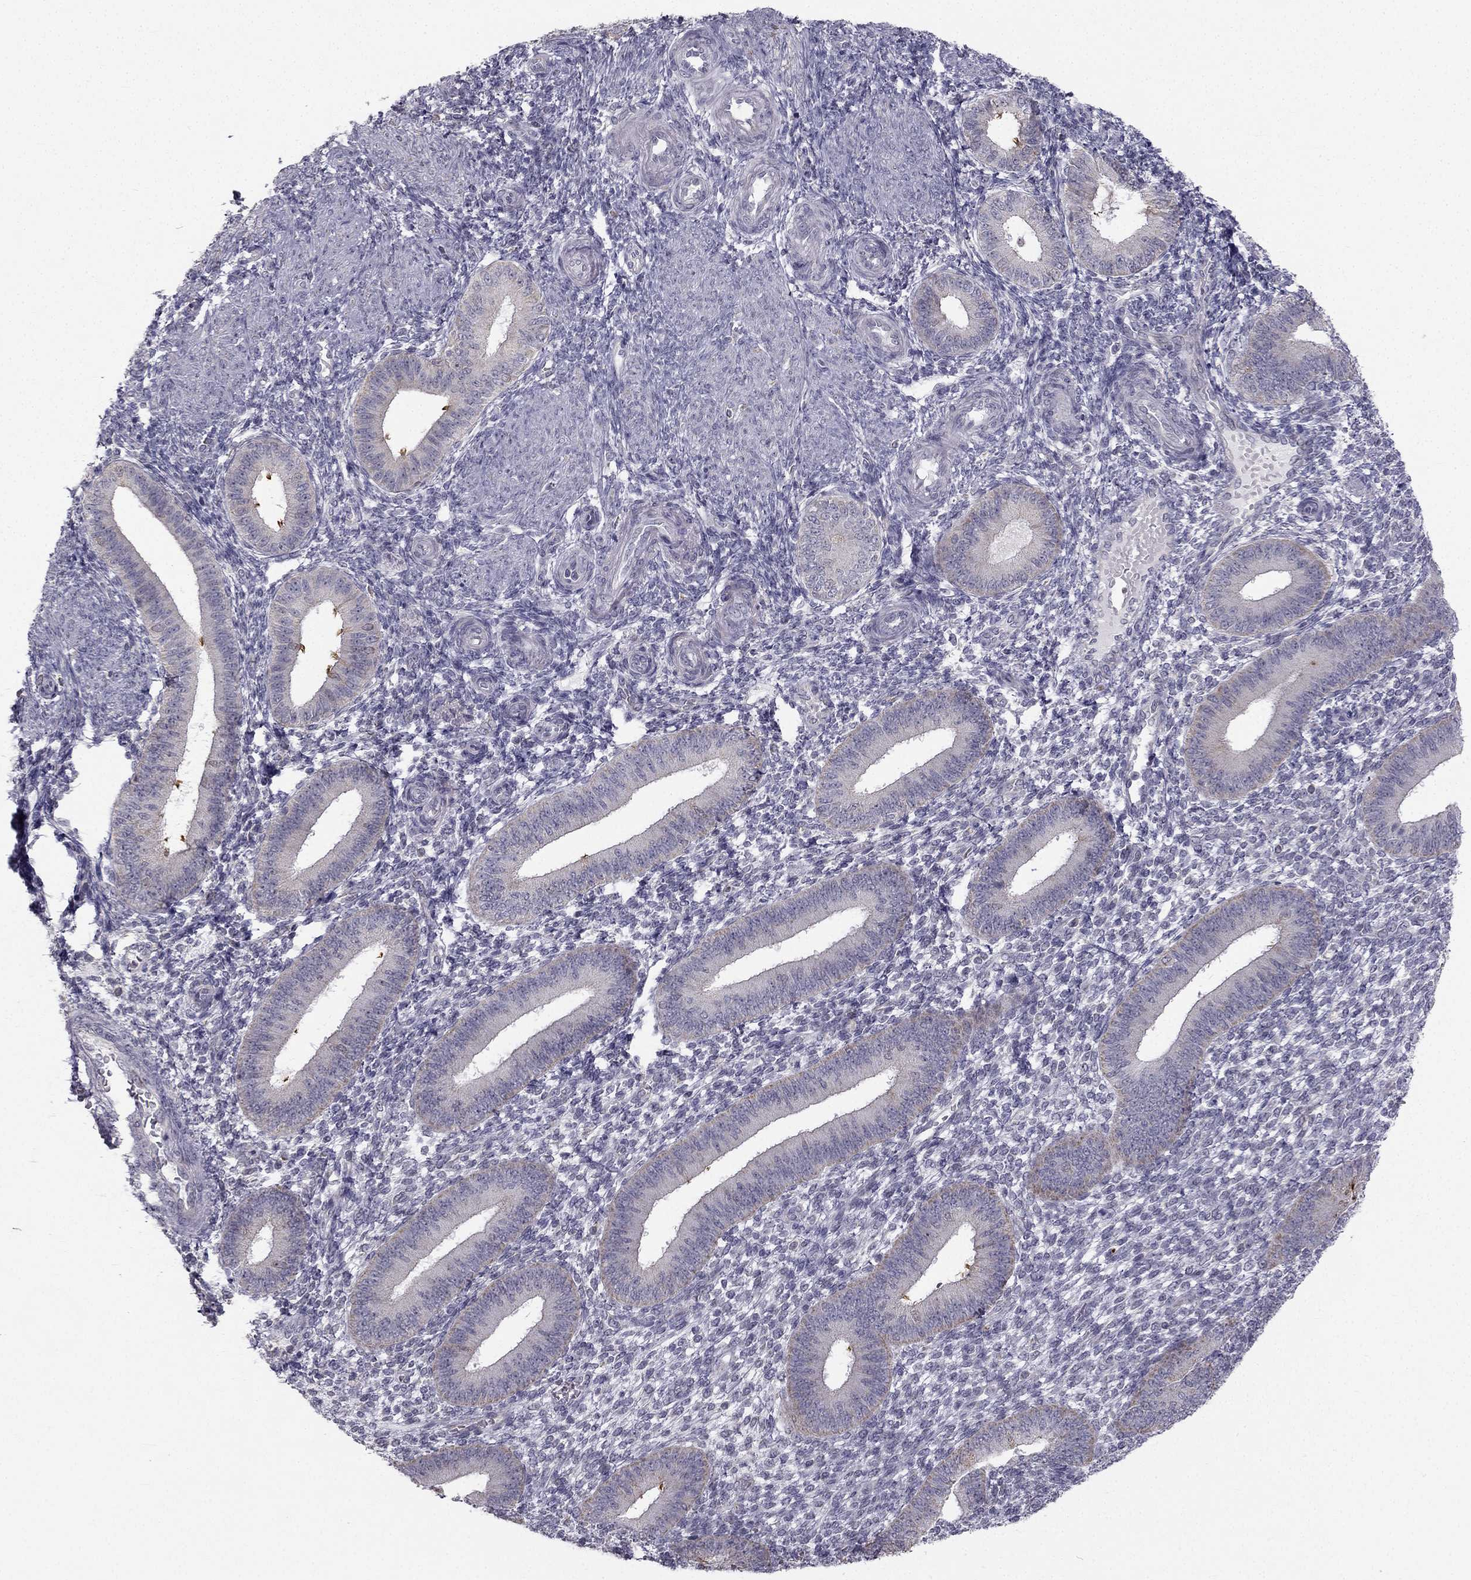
{"staining": {"intensity": "negative", "quantity": "none", "location": "none"}, "tissue": "endometrium", "cell_type": "Cells in endometrial stroma", "image_type": "normal", "snomed": [{"axis": "morphology", "description": "Normal tissue, NOS"}, {"axis": "topography", "description": "Endometrium"}], "caption": "There is no significant expression in cells in endometrial stroma of endometrium.", "gene": "C5orf49", "patient": {"sex": "female", "age": 39}}